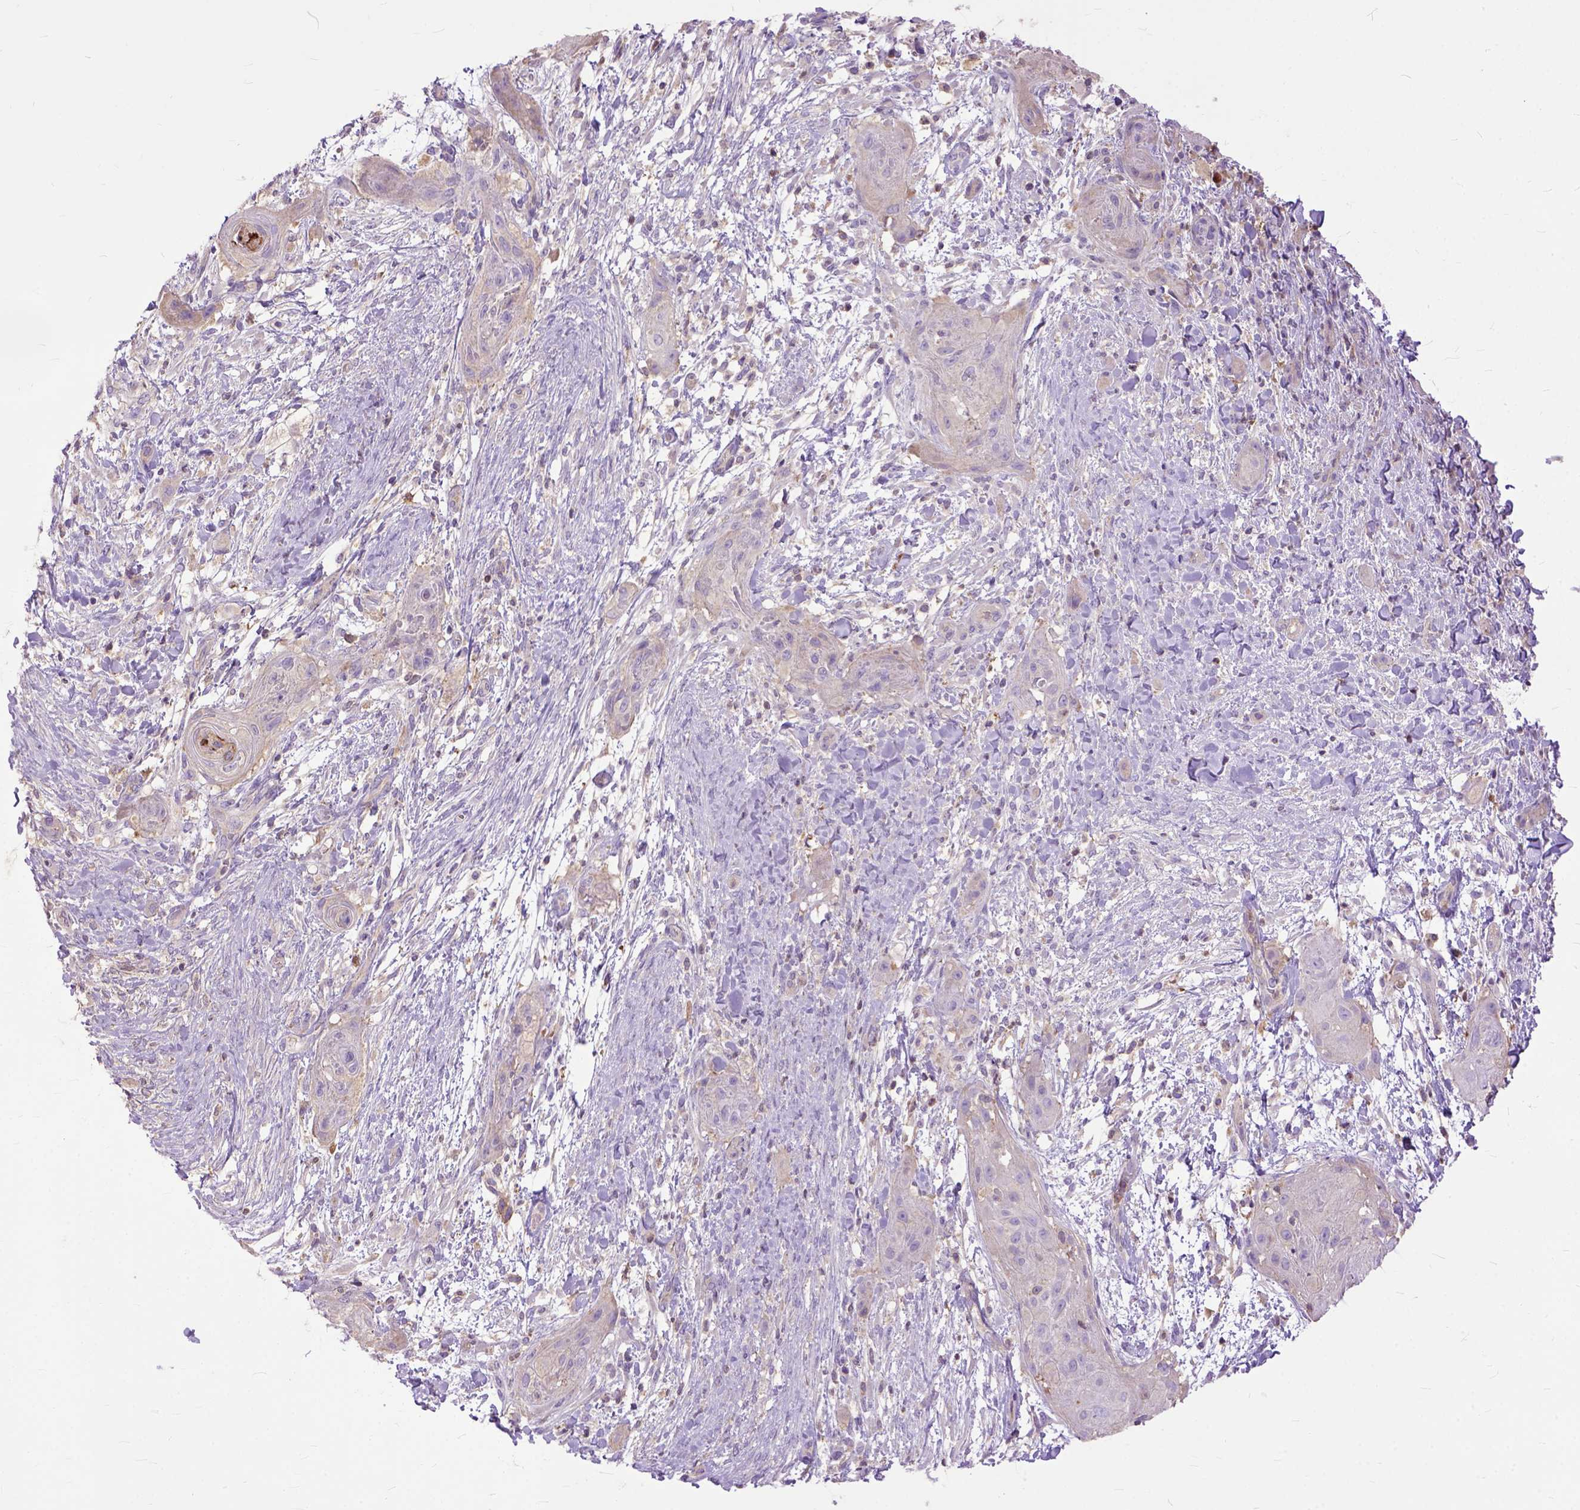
{"staining": {"intensity": "weak", "quantity": "25%-75%", "location": "cytoplasmic/membranous"}, "tissue": "skin cancer", "cell_type": "Tumor cells", "image_type": "cancer", "snomed": [{"axis": "morphology", "description": "Squamous cell carcinoma, NOS"}, {"axis": "topography", "description": "Skin"}], "caption": "Immunohistochemistry (IHC) staining of skin cancer, which displays low levels of weak cytoplasmic/membranous staining in about 25%-75% of tumor cells indicating weak cytoplasmic/membranous protein expression. The staining was performed using DAB (brown) for protein detection and nuclei were counterstained in hematoxylin (blue).", "gene": "NAMPT", "patient": {"sex": "male", "age": 62}}